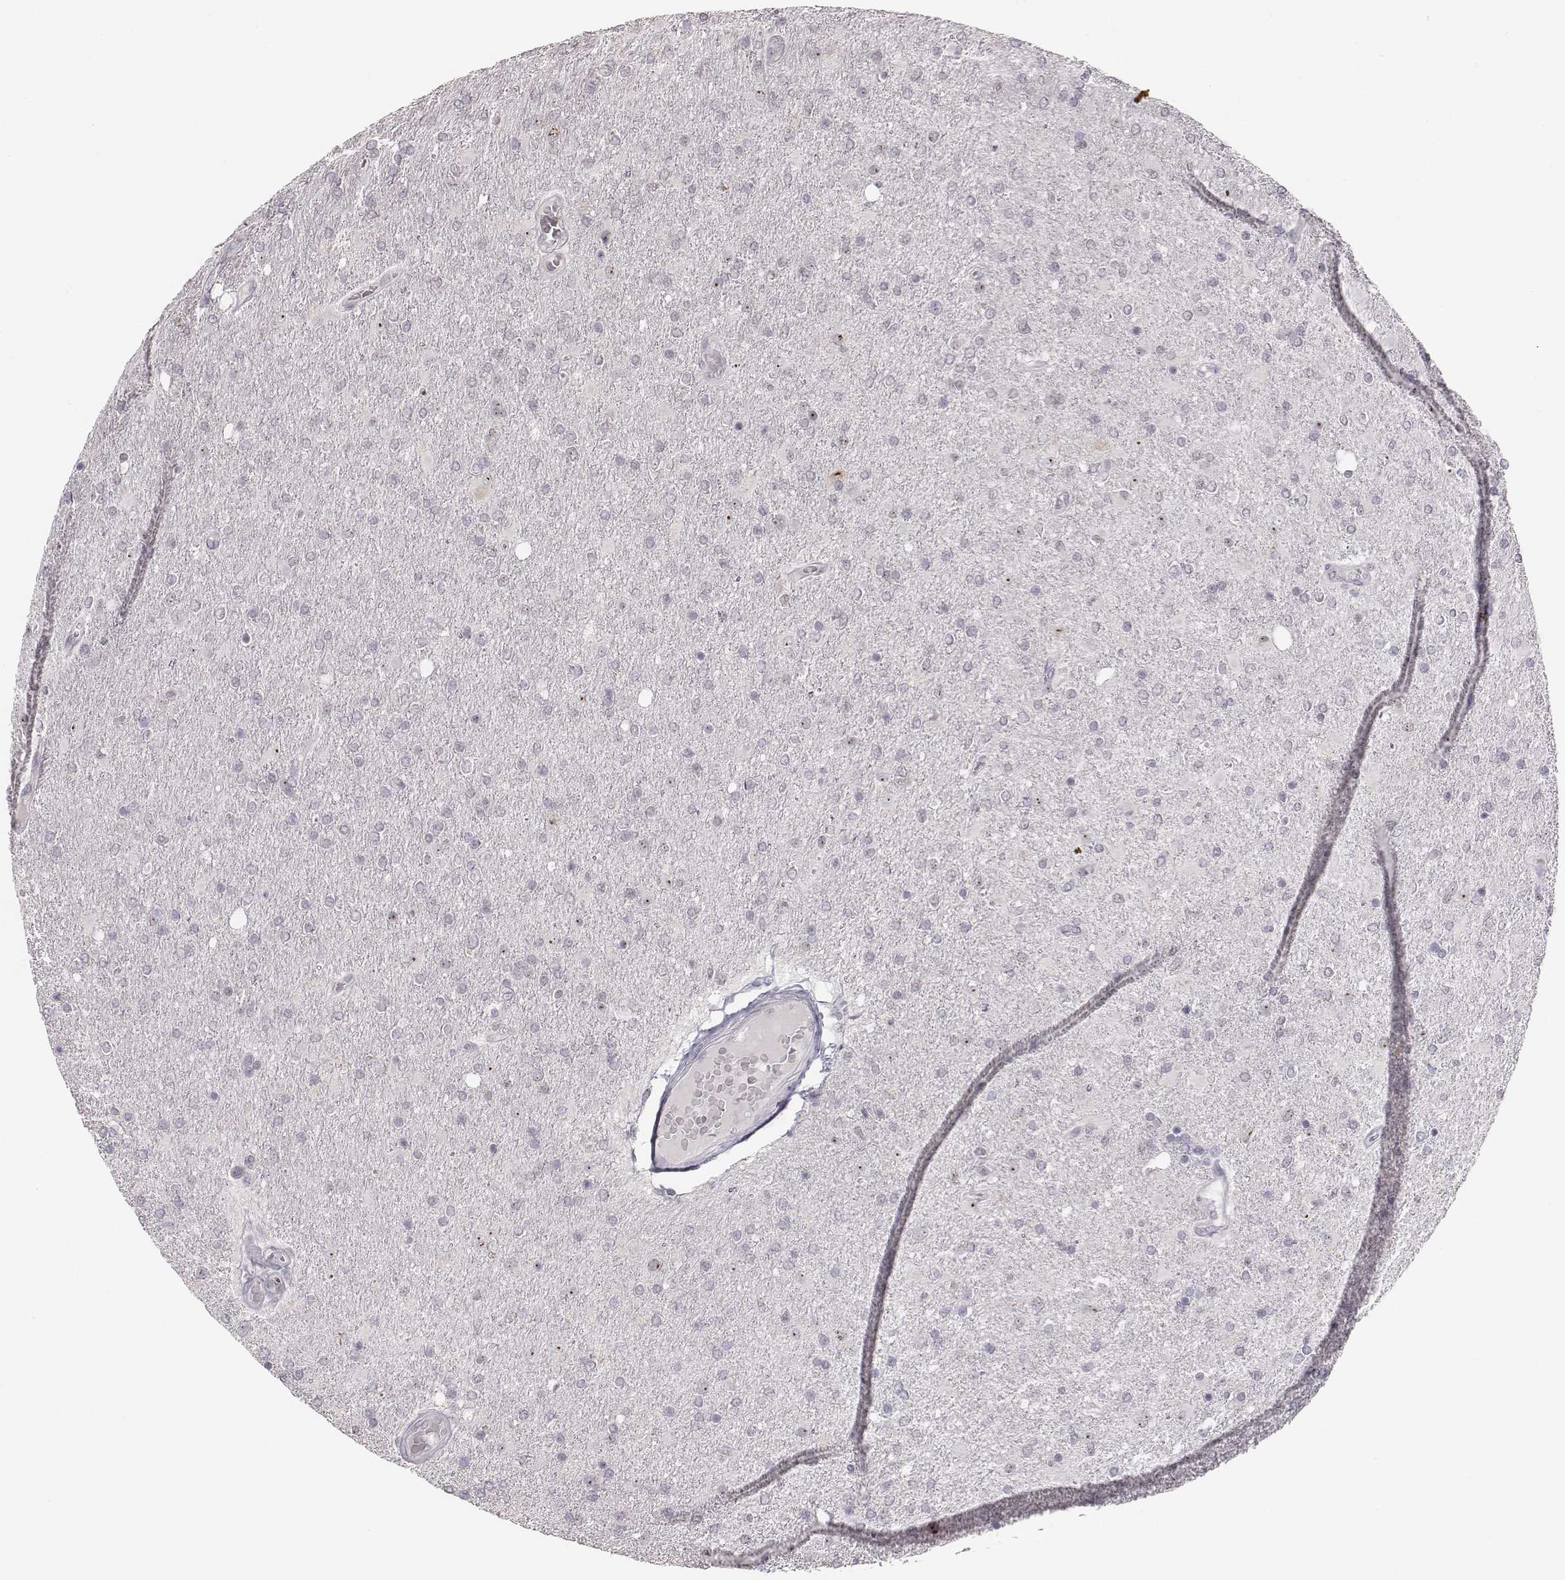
{"staining": {"intensity": "negative", "quantity": "none", "location": "none"}, "tissue": "glioma", "cell_type": "Tumor cells", "image_type": "cancer", "snomed": [{"axis": "morphology", "description": "Glioma, malignant, High grade"}, {"axis": "topography", "description": "Cerebral cortex"}], "caption": "Tumor cells are negative for protein expression in human malignant high-grade glioma.", "gene": "NIFK", "patient": {"sex": "male", "age": 70}}